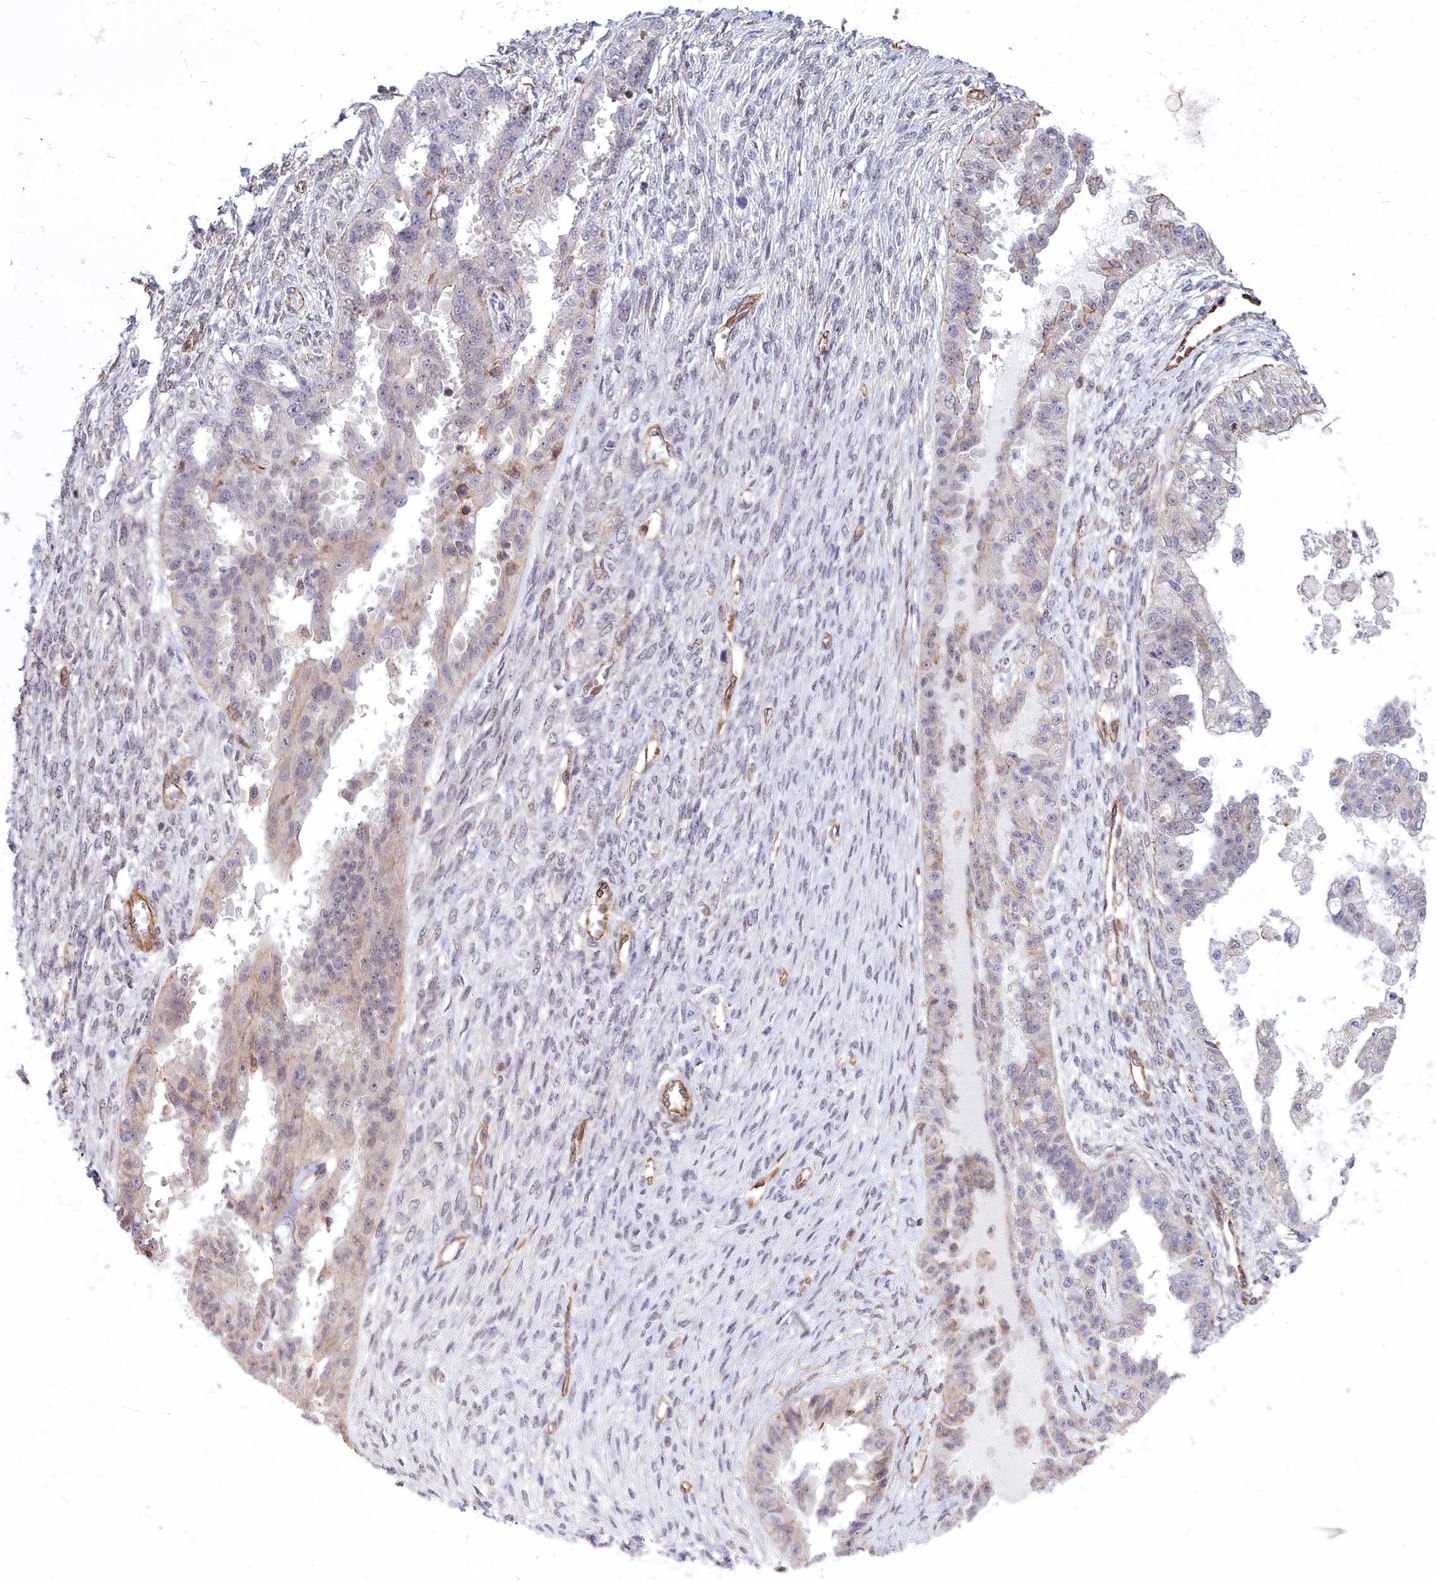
{"staining": {"intensity": "negative", "quantity": "none", "location": "none"}, "tissue": "ovarian cancer", "cell_type": "Tumor cells", "image_type": "cancer", "snomed": [{"axis": "morphology", "description": "Cystadenocarcinoma, serous, NOS"}, {"axis": "topography", "description": "Ovary"}], "caption": "Immunohistochemical staining of human ovarian cancer demonstrates no significant expression in tumor cells.", "gene": "YJU2", "patient": {"sex": "female", "age": 58}}